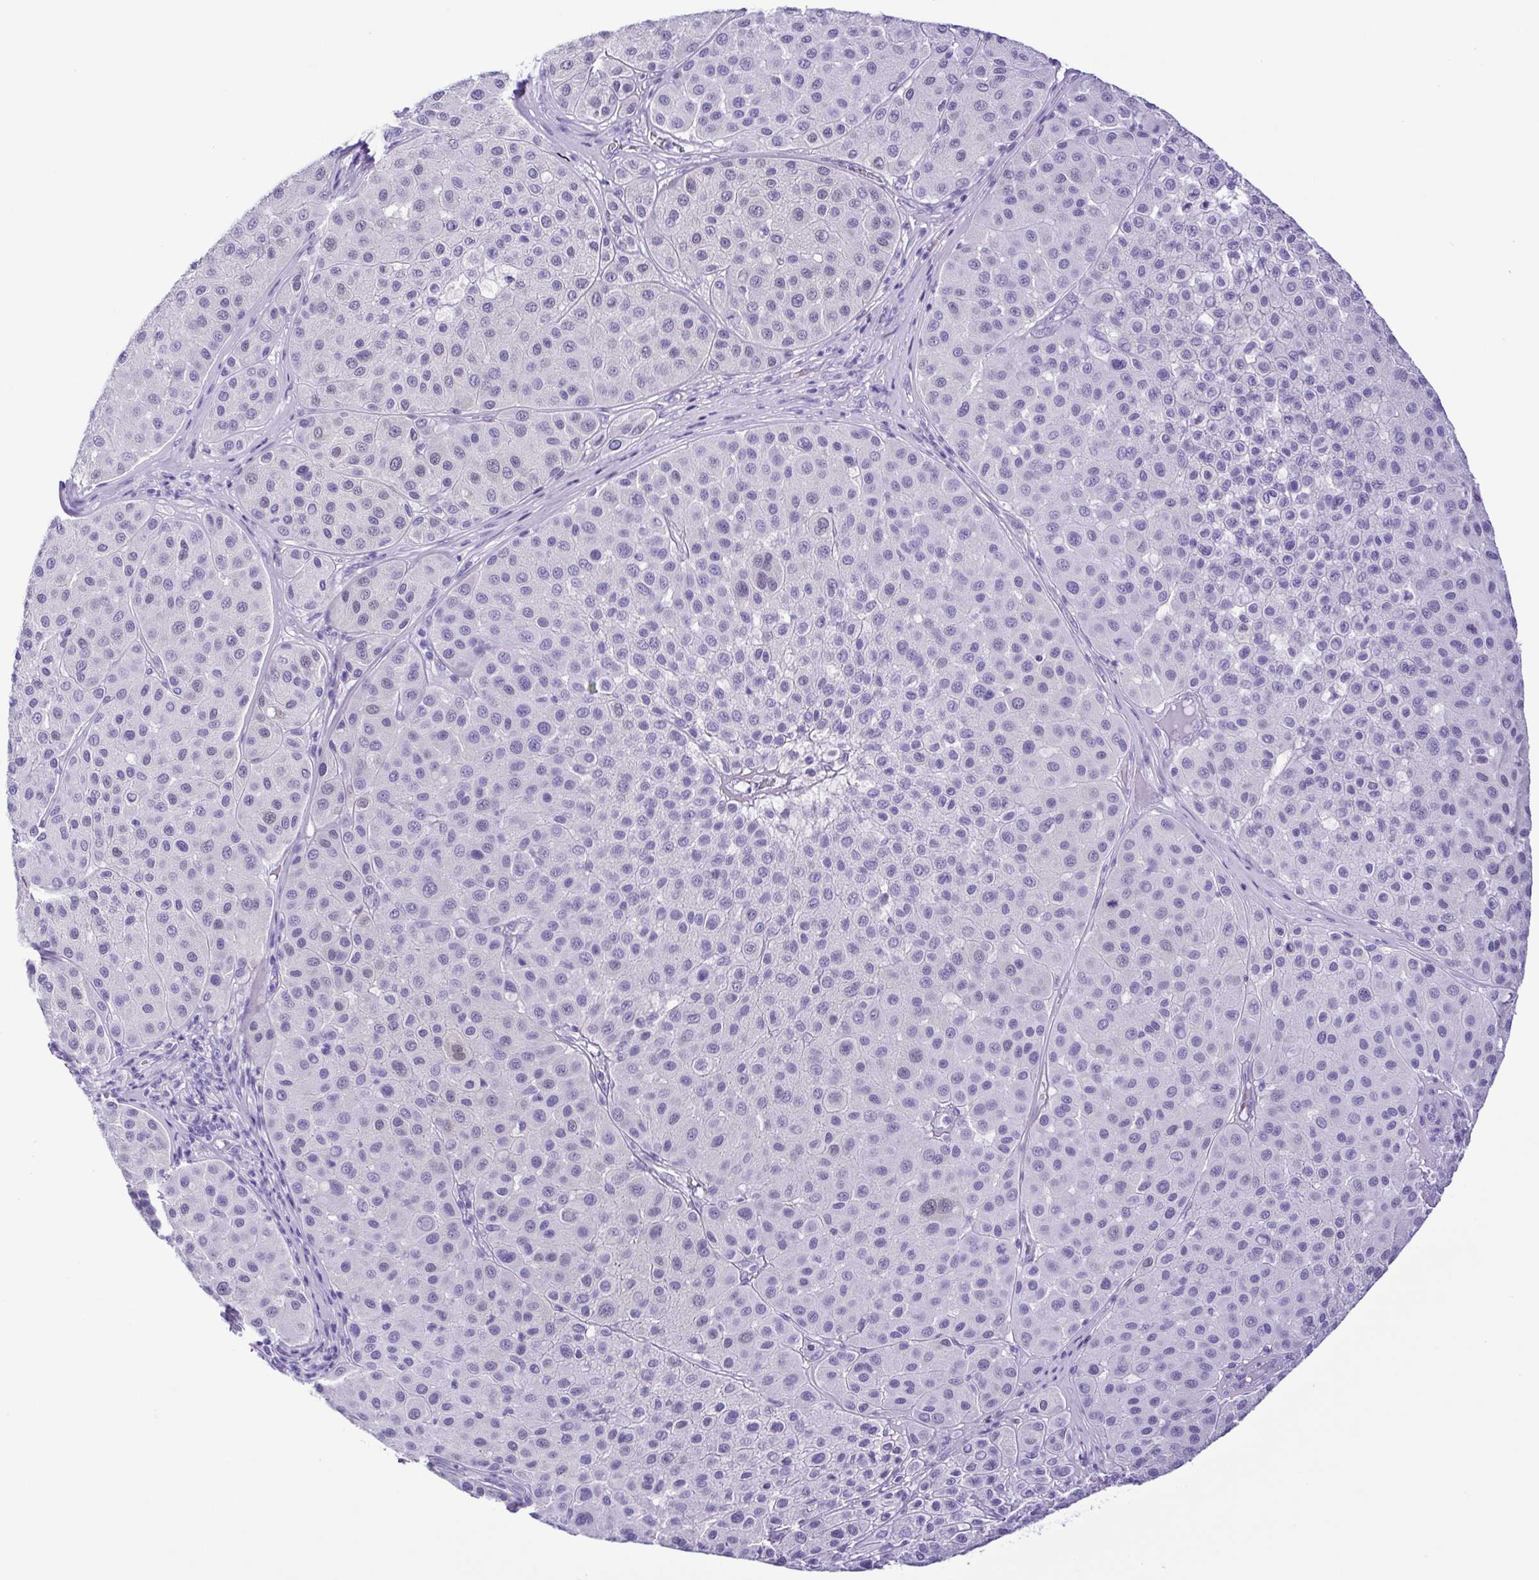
{"staining": {"intensity": "negative", "quantity": "none", "location": "none"}, "tissue": "melanoma", "cell_type": "Tumor cells", "image_type": "cancer", "snomed": [{"axis": "morphology", "description": "Malignant melanoma, Metastatic site"}, {"axis": "topography", "description": "Smooth muscle"}], "caption": "DAB immunohistochemical staining of malignant melanoma (metastatic site) shows no significant expression in tumor cells.", "gene": "OVGP1", "patient": {"sex": "male", "age": 41}}